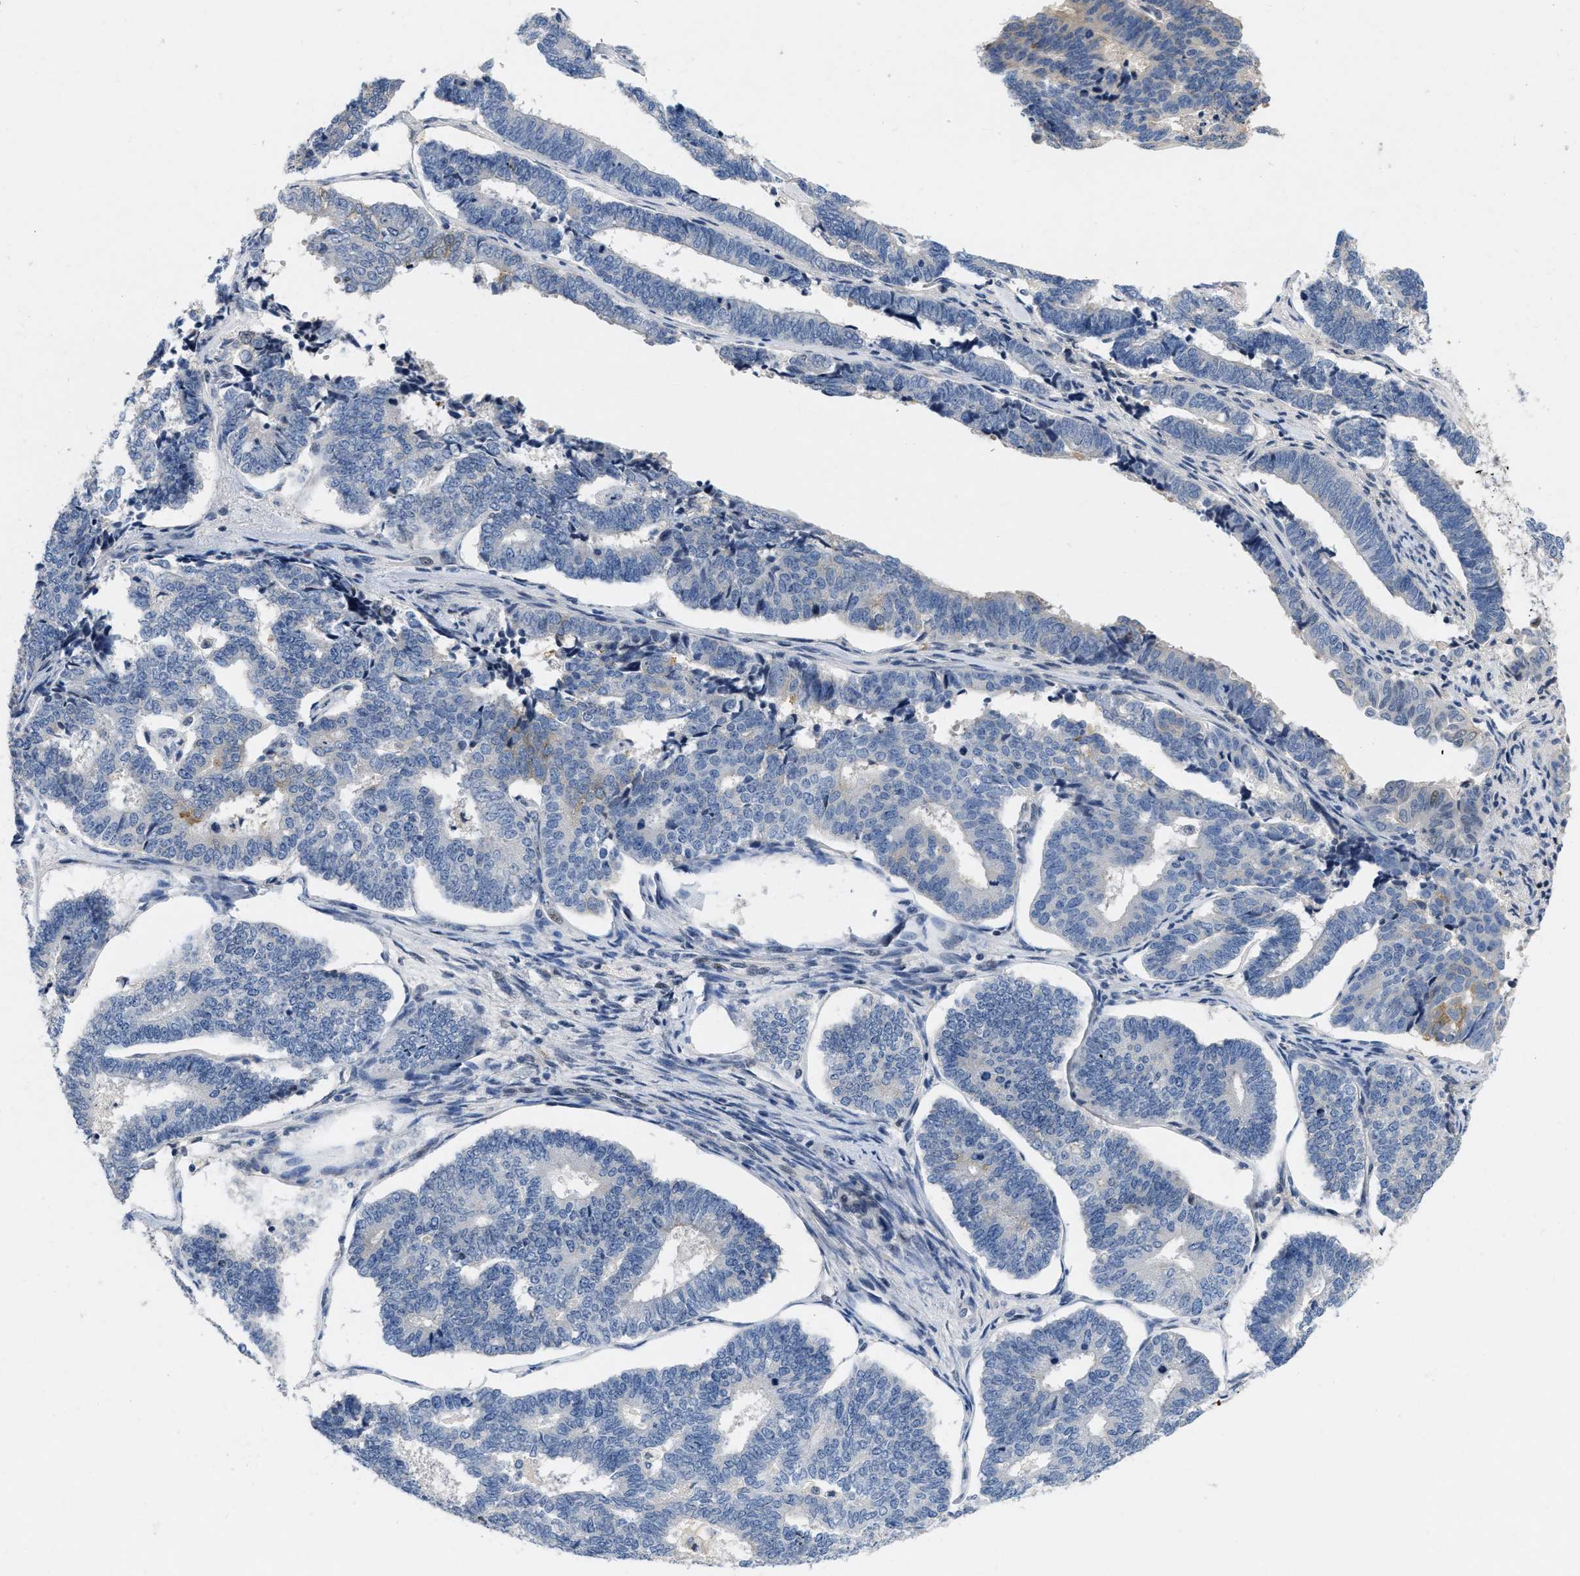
{"staining": {"intensity": "negative", "quantity": "none", "location": "none"}, "tissue": "endometrial cancer", "cell_type": "Tumor cells", "image_type": "cancer", "snomed": [{"axis": "morphology", "description": "Adenocarcinoma, NOS"}, {"axis": "topography", "description": "Endometrium"}], "caption": "Tumor cells show no significant staining in endometrial cancer.", "gene": "VIP", "patient": {"sex": "female", "age": 70}}